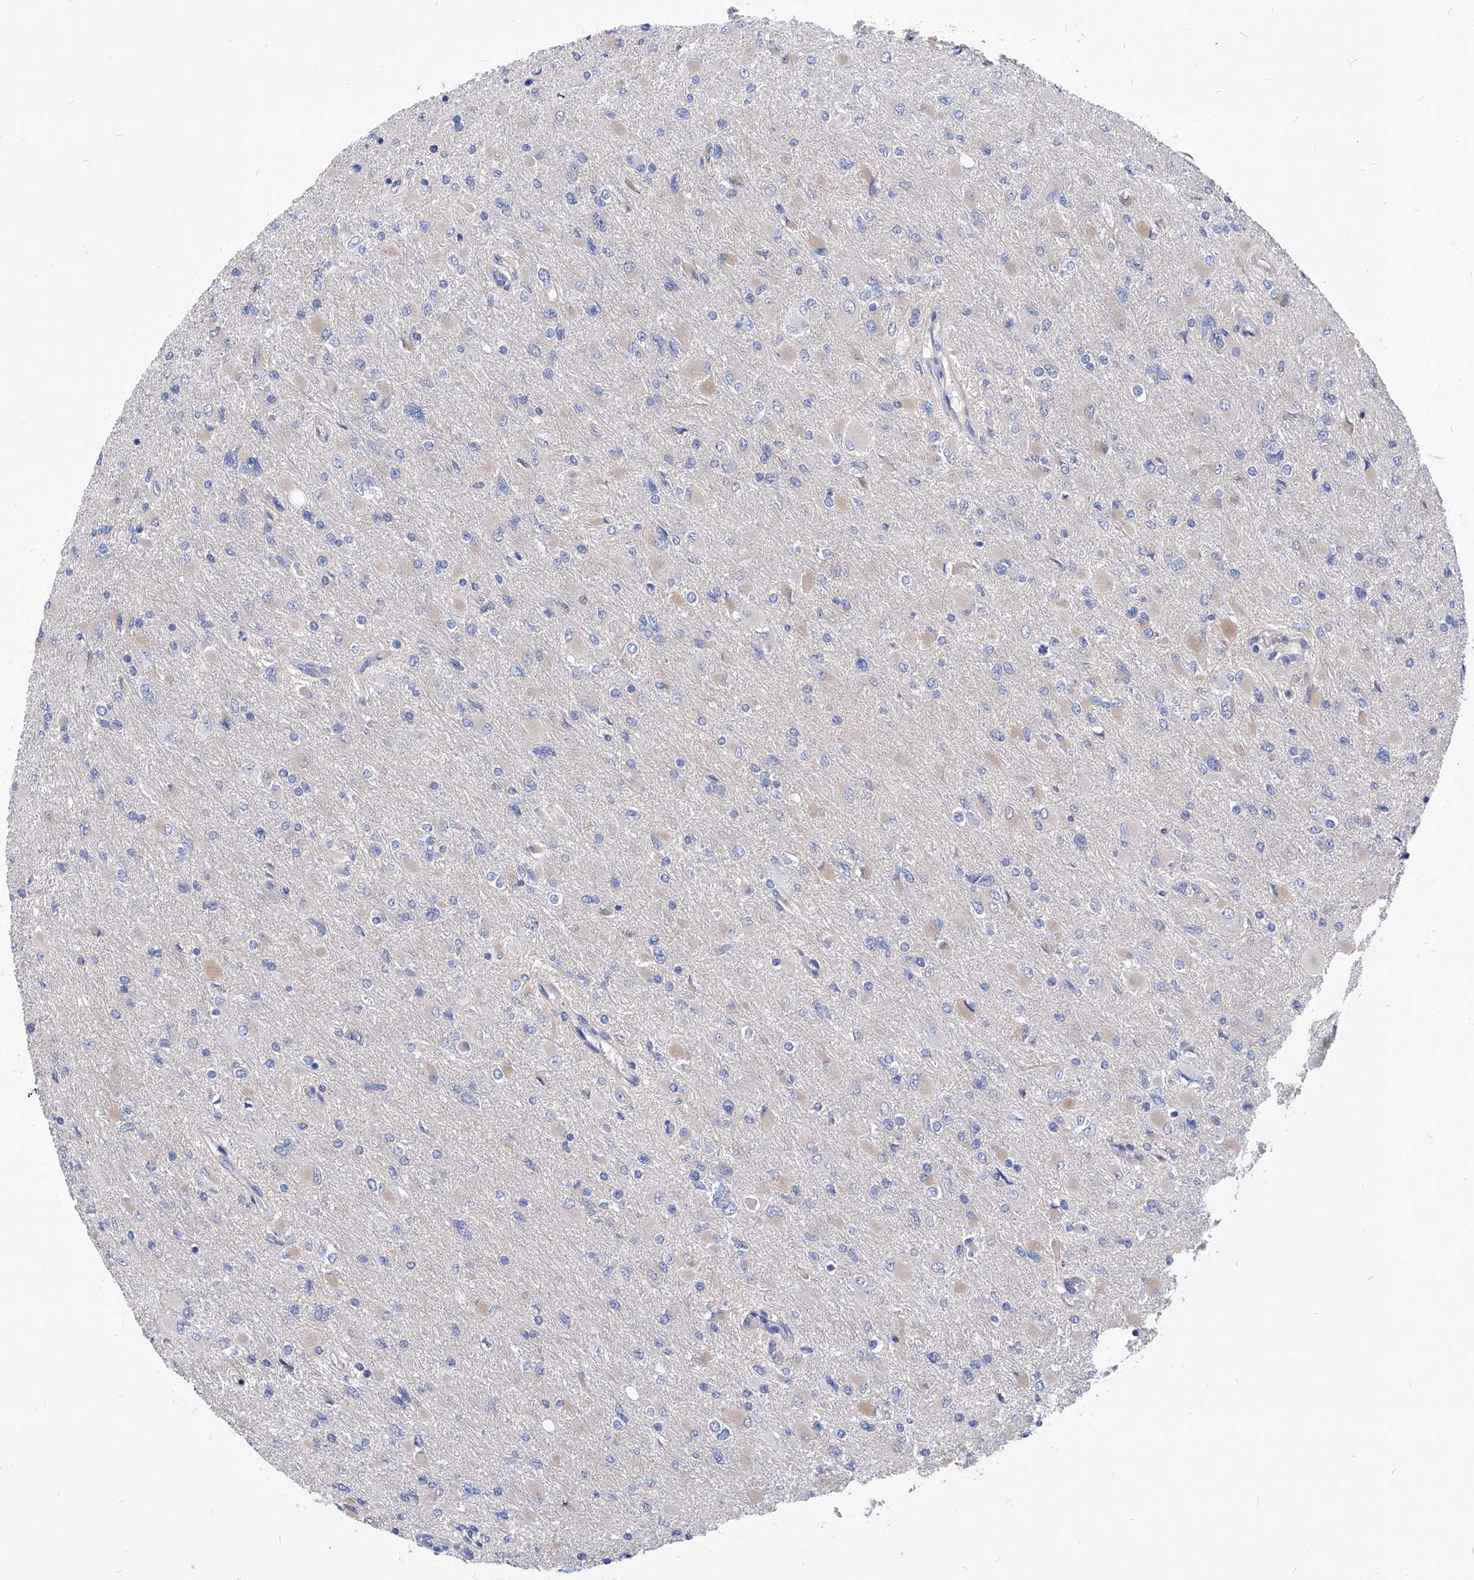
{"staining": {"intensity": "negative", "quantity": "none", "location": "none"}, "tissue": "glioma", "cell_type": "Tumor cells", "image_type": "cancer", "snomed": [{"axis": "morphology", "description": "Glioma, malignant, High grade"}, {"axis": "topography", "description": "Cerebral cortex"}], "caption": "Immunohistochemistry of human glioma exhibits no positivity in tumor cells. (DAB immunohistochemistry with hematoxylin counter stain).", "gene": "XPNPEP1", "patient": {"sex": "female", "age": 36}}